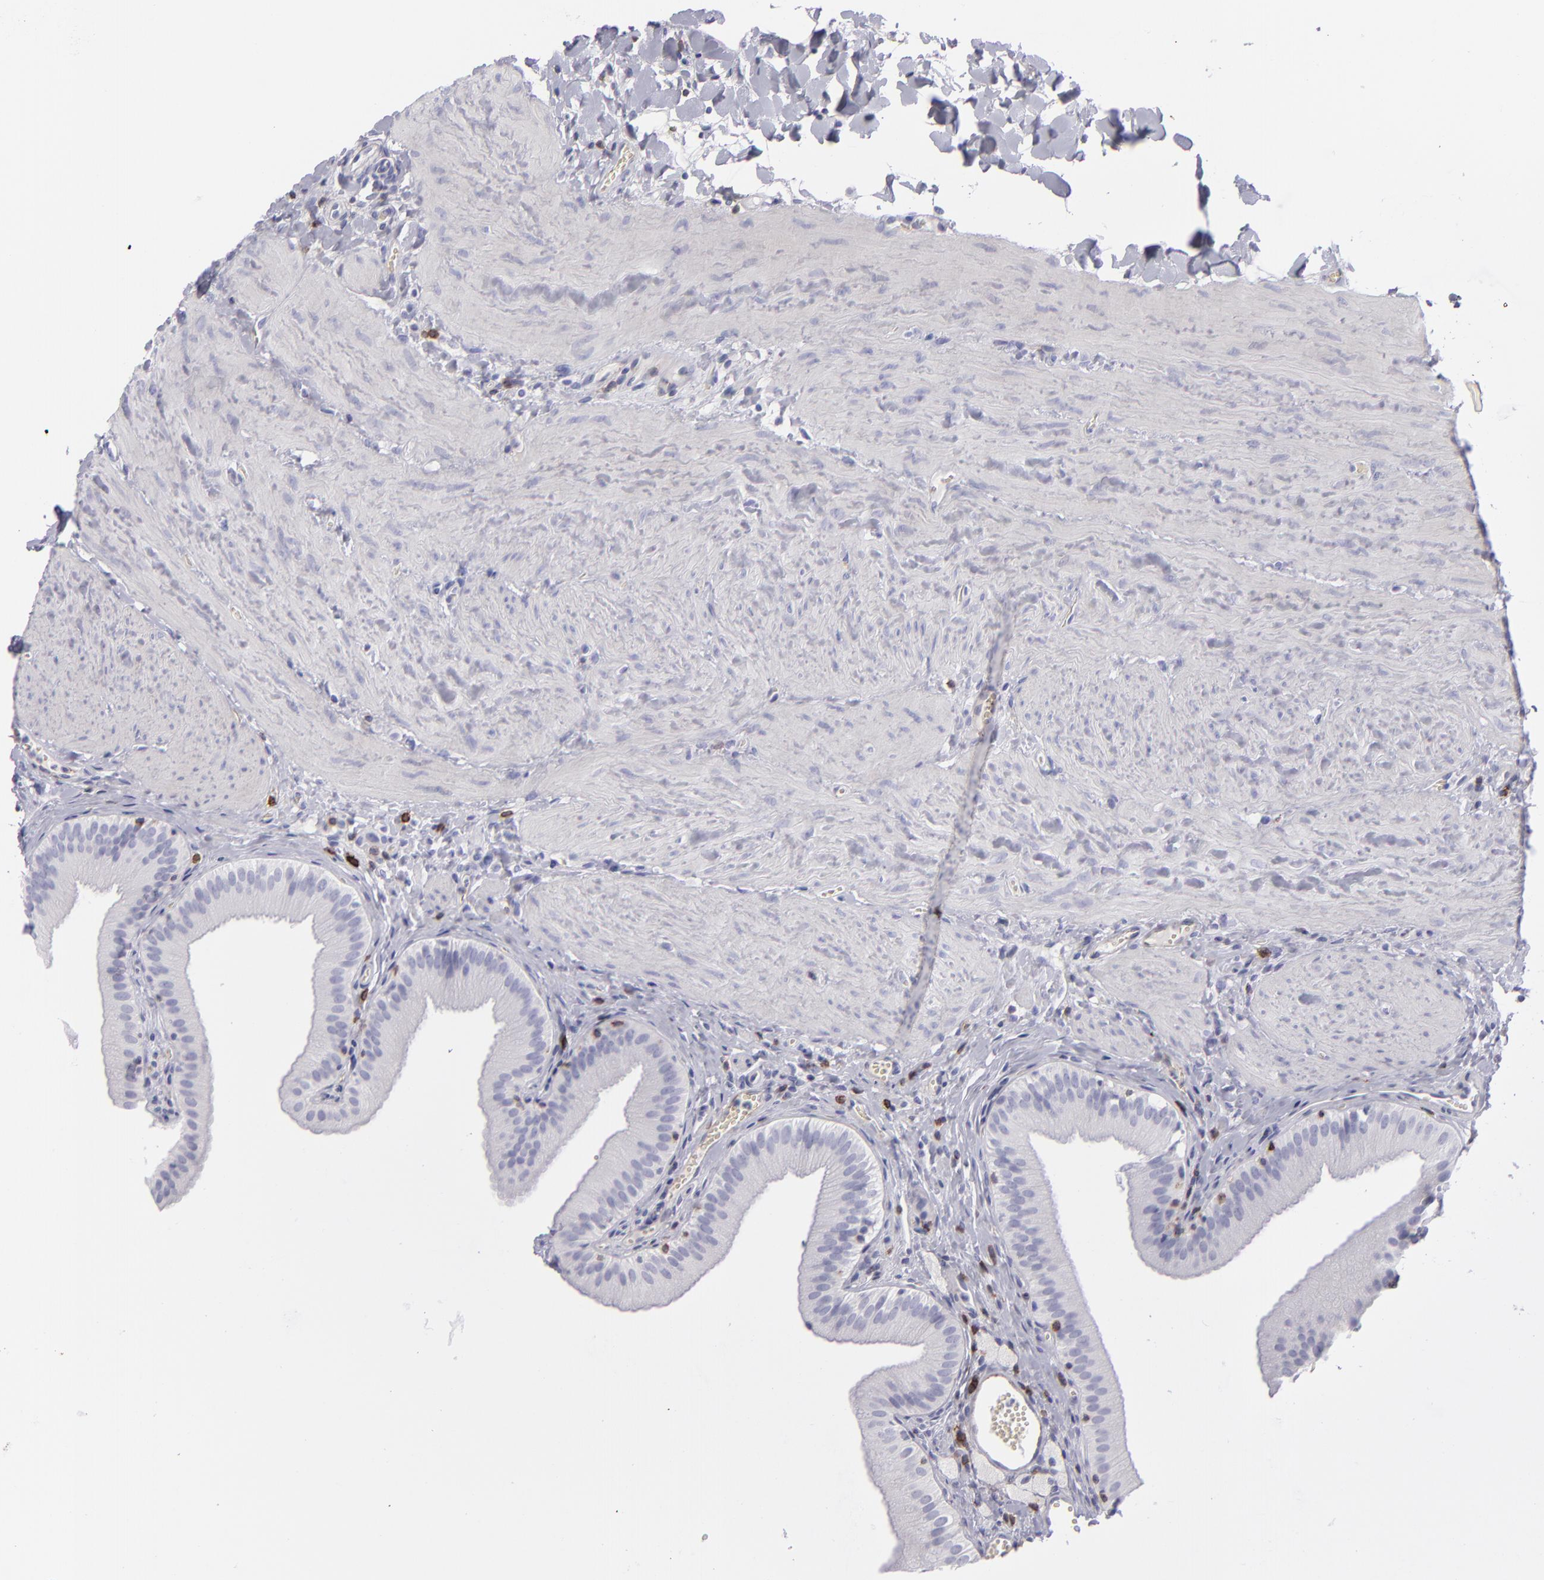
{"staining": {"intensity": "negative", "quantity": "none", "location": "none"}, "tissue": "gallbladder", "cell_type": "Glandular cells", "image_type": "normal", "snomed": [{"axis": "morphology", "description": "Normal tissue, NOS"}, {"axis": "topography", "description": "Gallbladder"}], "caption": "This is an immunohistochemistry (IHC) photomicrograph of benign human gallbladder. There is no expression in glandular cells.", "gene": "CD27", "patient": {"sex": "female", "age": 24}}